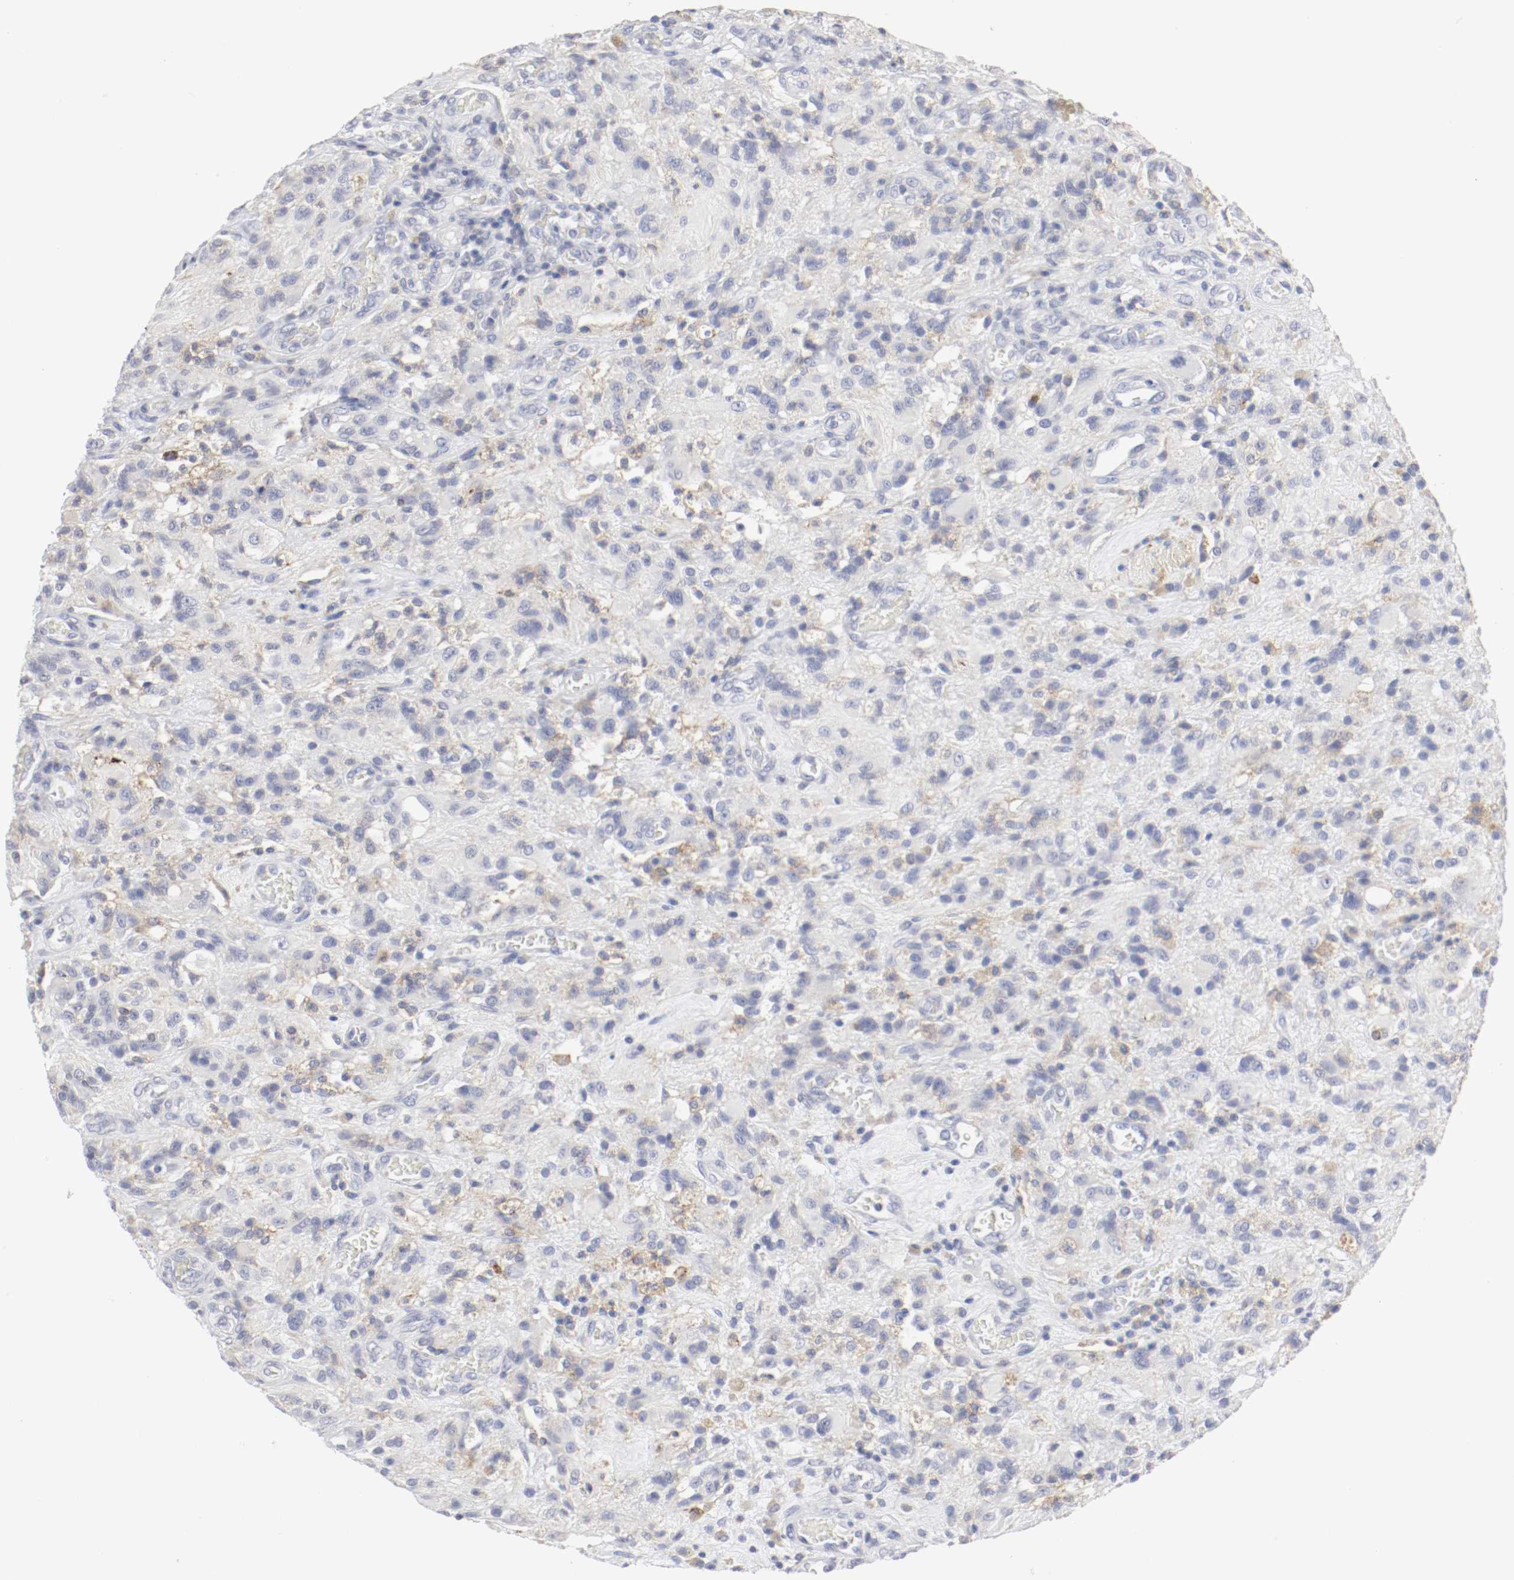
{"staining": {"intensity": "moderate", "quantity": "<25%", "location": "cytoplasmic/membranous"}, "tissue": "glioma", "cell_type": "Tumor cells", "image_type": "cancer", "snomed": [{"axis": "morphology", "description": "Normal tissue, NOS"}, {"axis": "morphology", "description": "Glioma, malignant, High grade"}, {"axis": "topography", "description": "Cerebral cortex"}], "caption": "Protein analysis of glioma tissue exhibits moderate cytoplasmic/membranous staining in approximately <25% of tumor cells.", "gene": "ITGAX", "patient": {"sex": "male", "age": 56}}